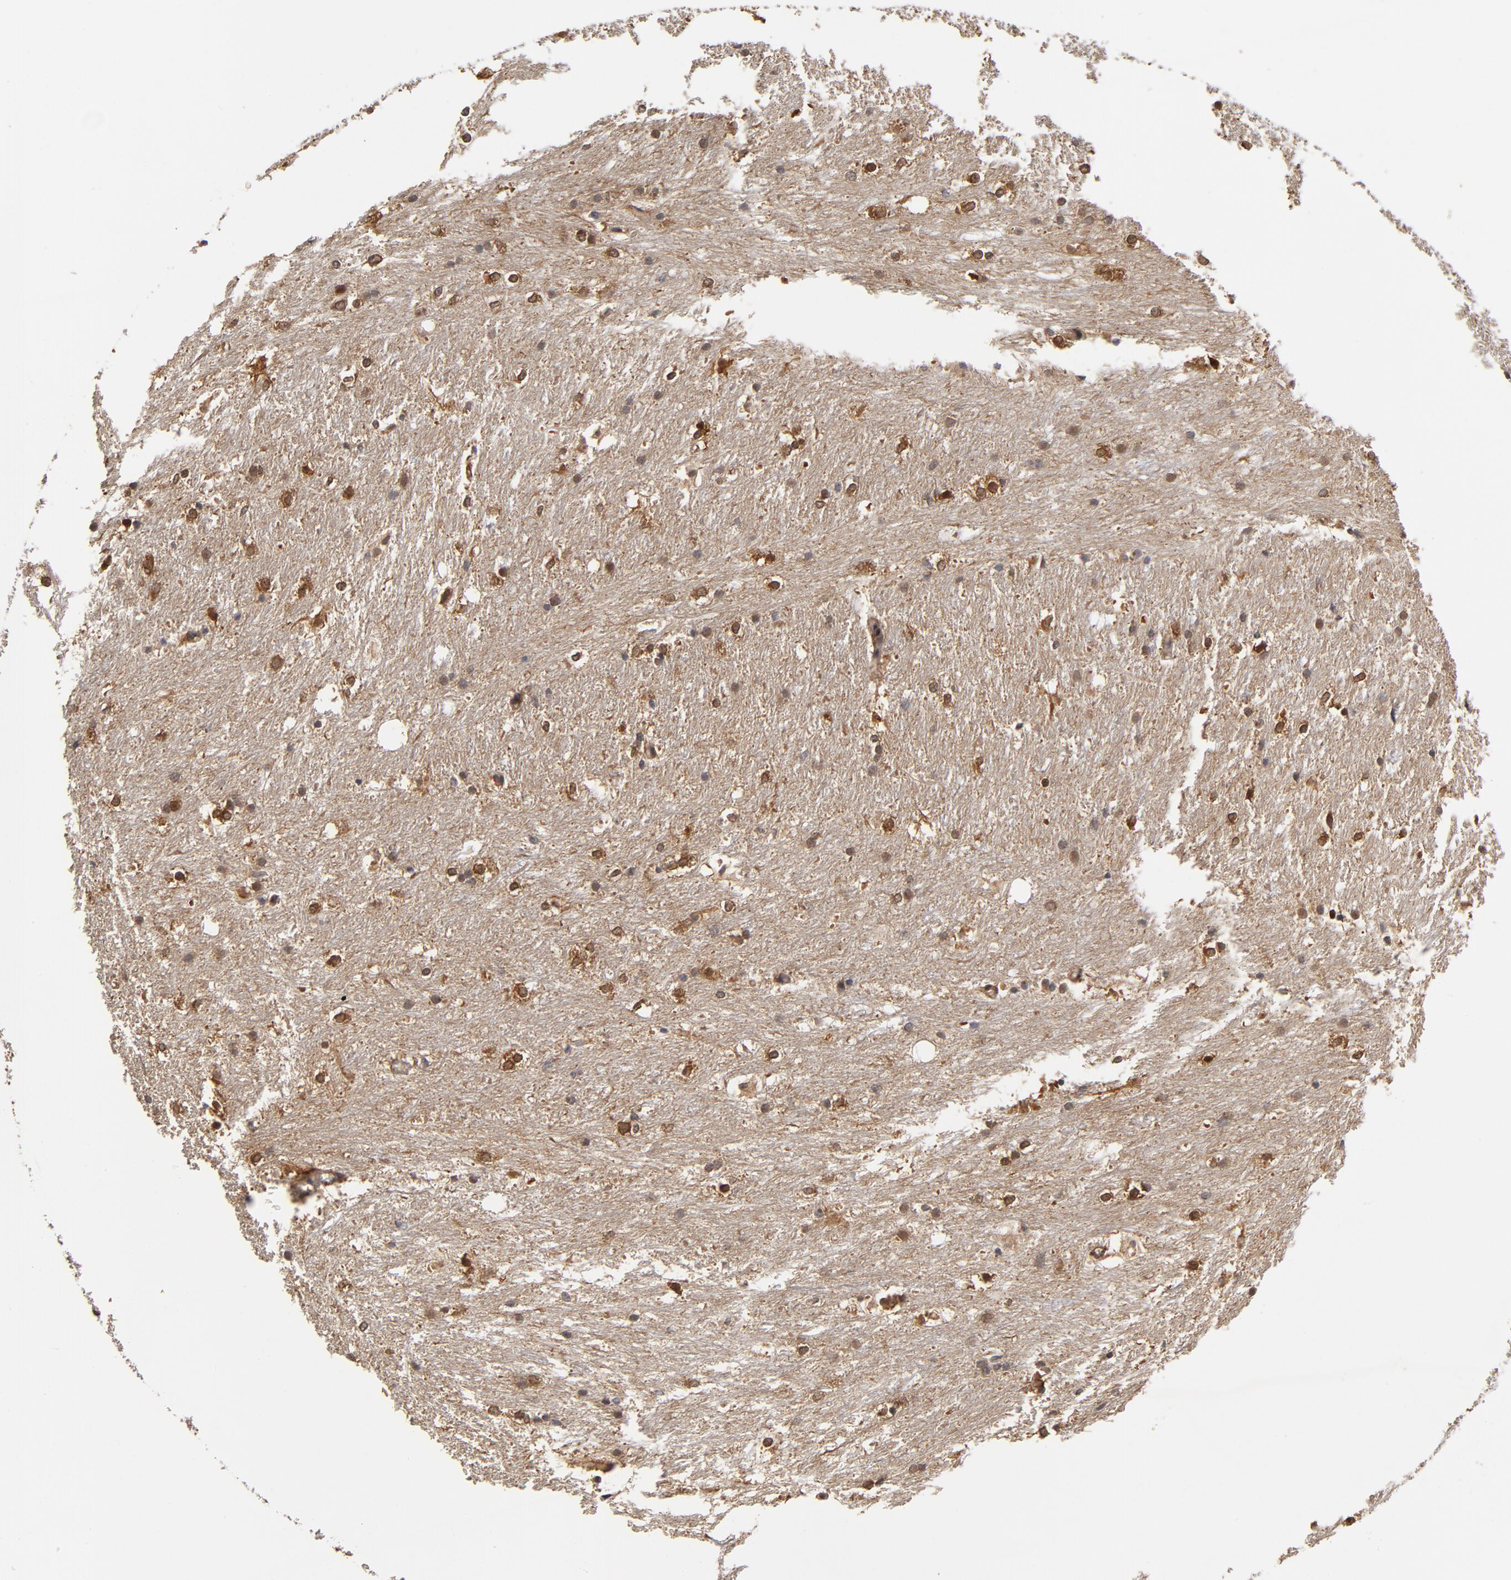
{"staining": {"intensity": "negative", "quantity": "none", "location": "none"}, "tissue": "caudate", "cell_type": "Glial cells", "image_type": "normal", "snomed": [{"axis": "morphology", "description": "Normal tissue, NOS"}, {"axis": "topography", "description": "Lateral ventricle wall"}], "caption": "Immunohistochemical staining of benign caudate displays no significant expression in glial cells.", "gene": "ASMTL", "patient": {"sex": "female", "age": 19}}